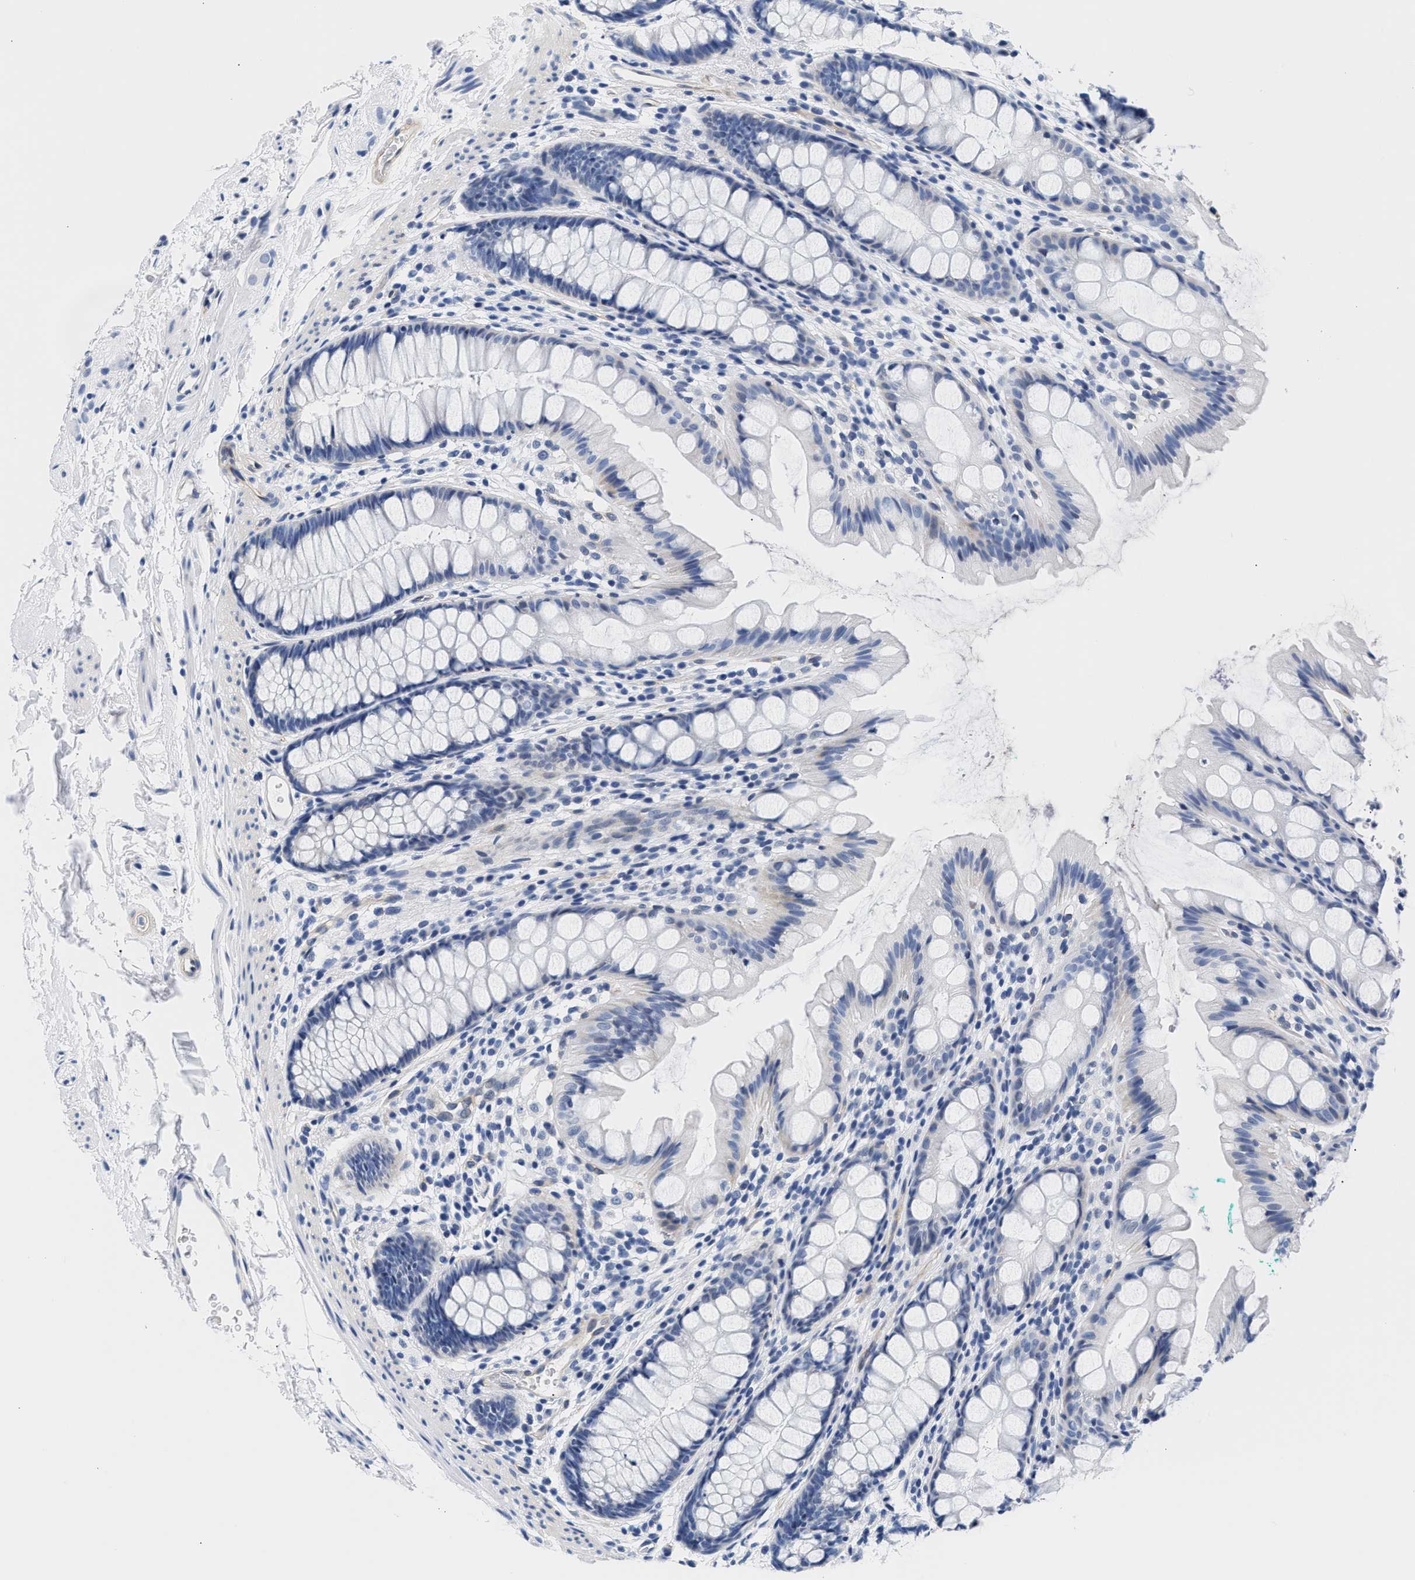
{"staining": {"intensity": "moderate", "quantity": "<25%", "location": "cytoplasmic/membranous"}, "tissue": "rectum", "cell_type": "Glandular cells", "image_type": "normal", "snomed": [{"axis": "morphology", "description": "Normal tissue, NOS"}, {"axis": "topography", "description": "Rectum"}], "caption": "Brown immunohistochemical staining in normal rectum demonstrates moderate cytoplasmic/membranous staining in approximately <25% of glandular cells.", "gene": "TRIM29", "patient": {"sex": "female", "age": 65}}